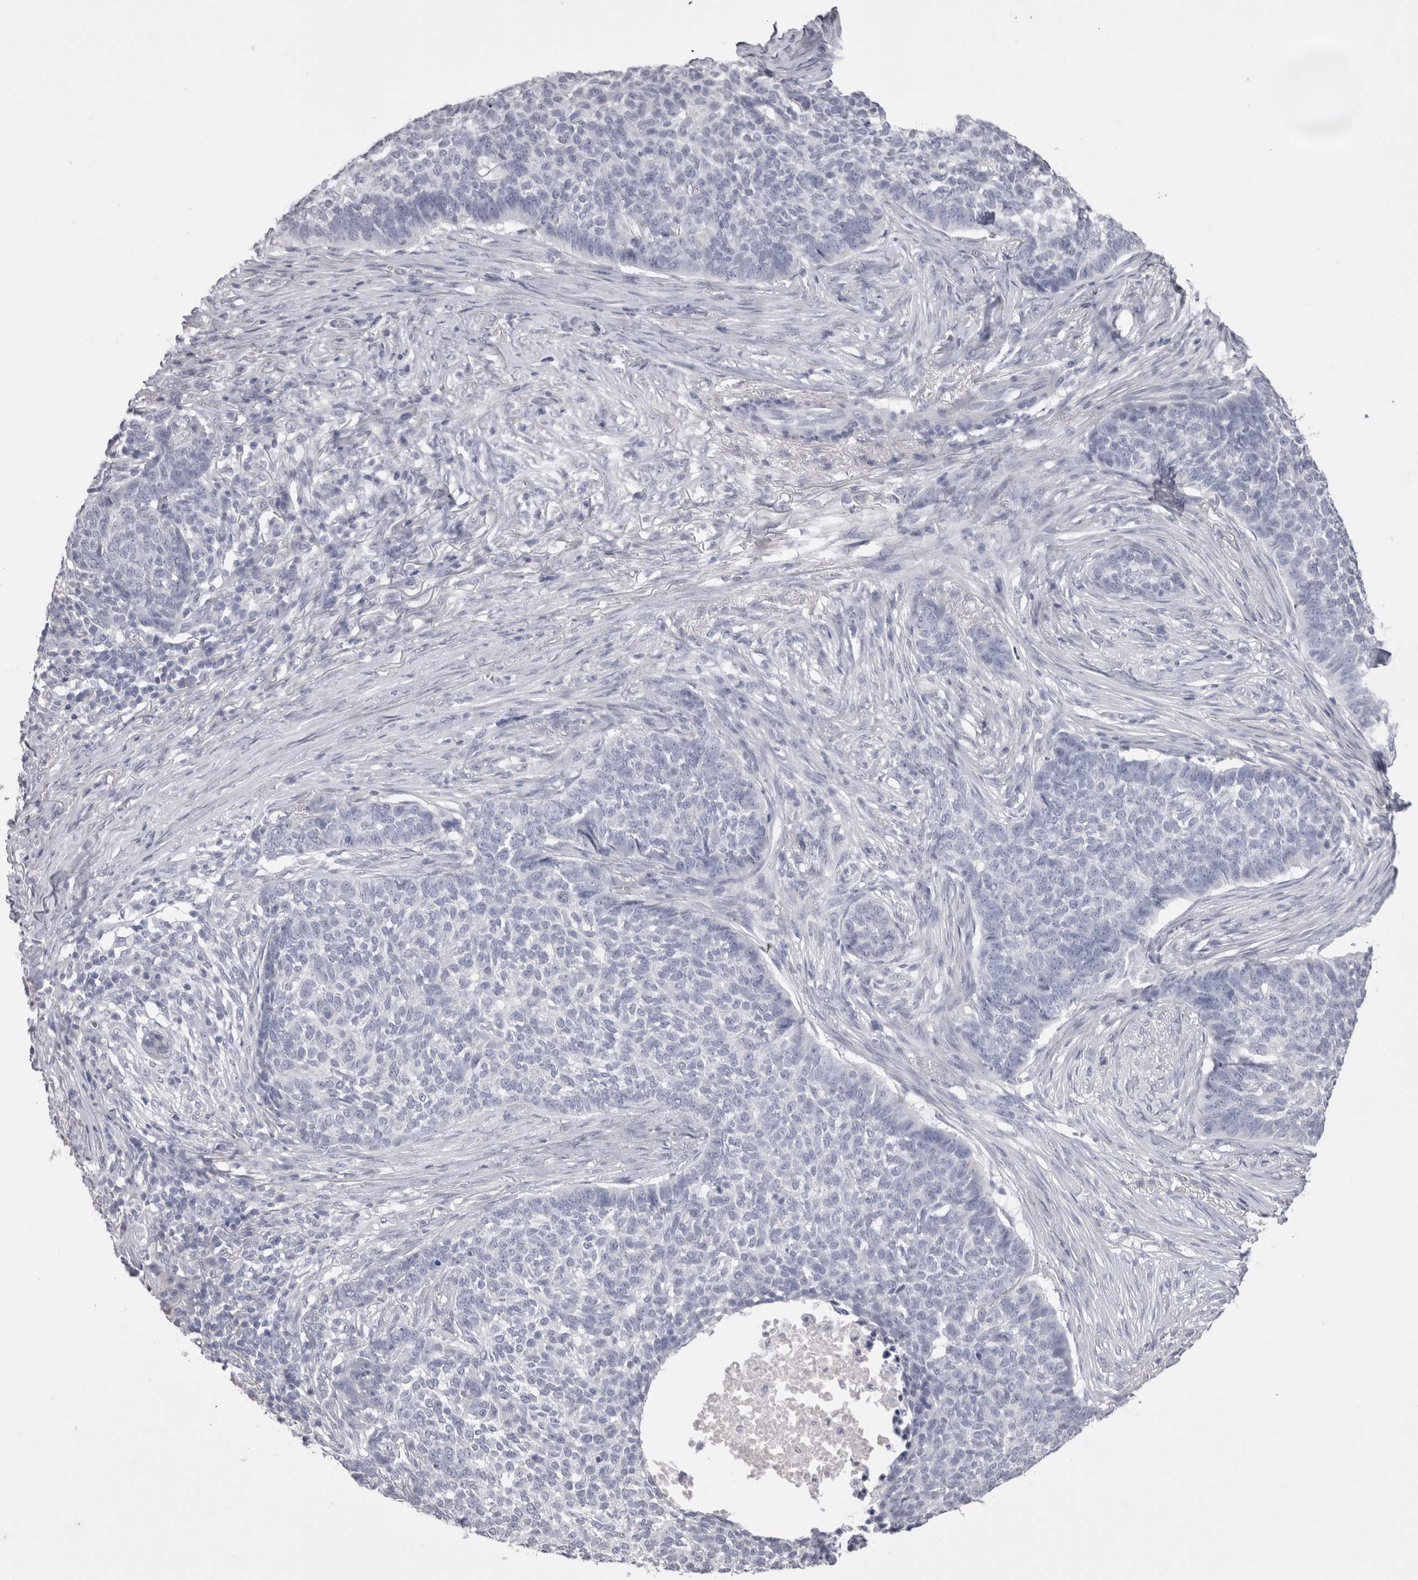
{"staining": {"intensity": "negative", "quantity": "none", "location": "none"}, "tissue": "skin cancer", "cell_type": "Tumor cells", "image_type": "cancer", "snomed": [{"axis": "morphology", "description": "Basal cell carcinoma"}, {"axis": "topography", "description": "Skin"}], "caption": "Histopathology image shows no significant protein expression in tumor cells of skin basal cell carcinoma.", "gene": "ADAM2", "patient": {"sex": "male", "age": 85}}